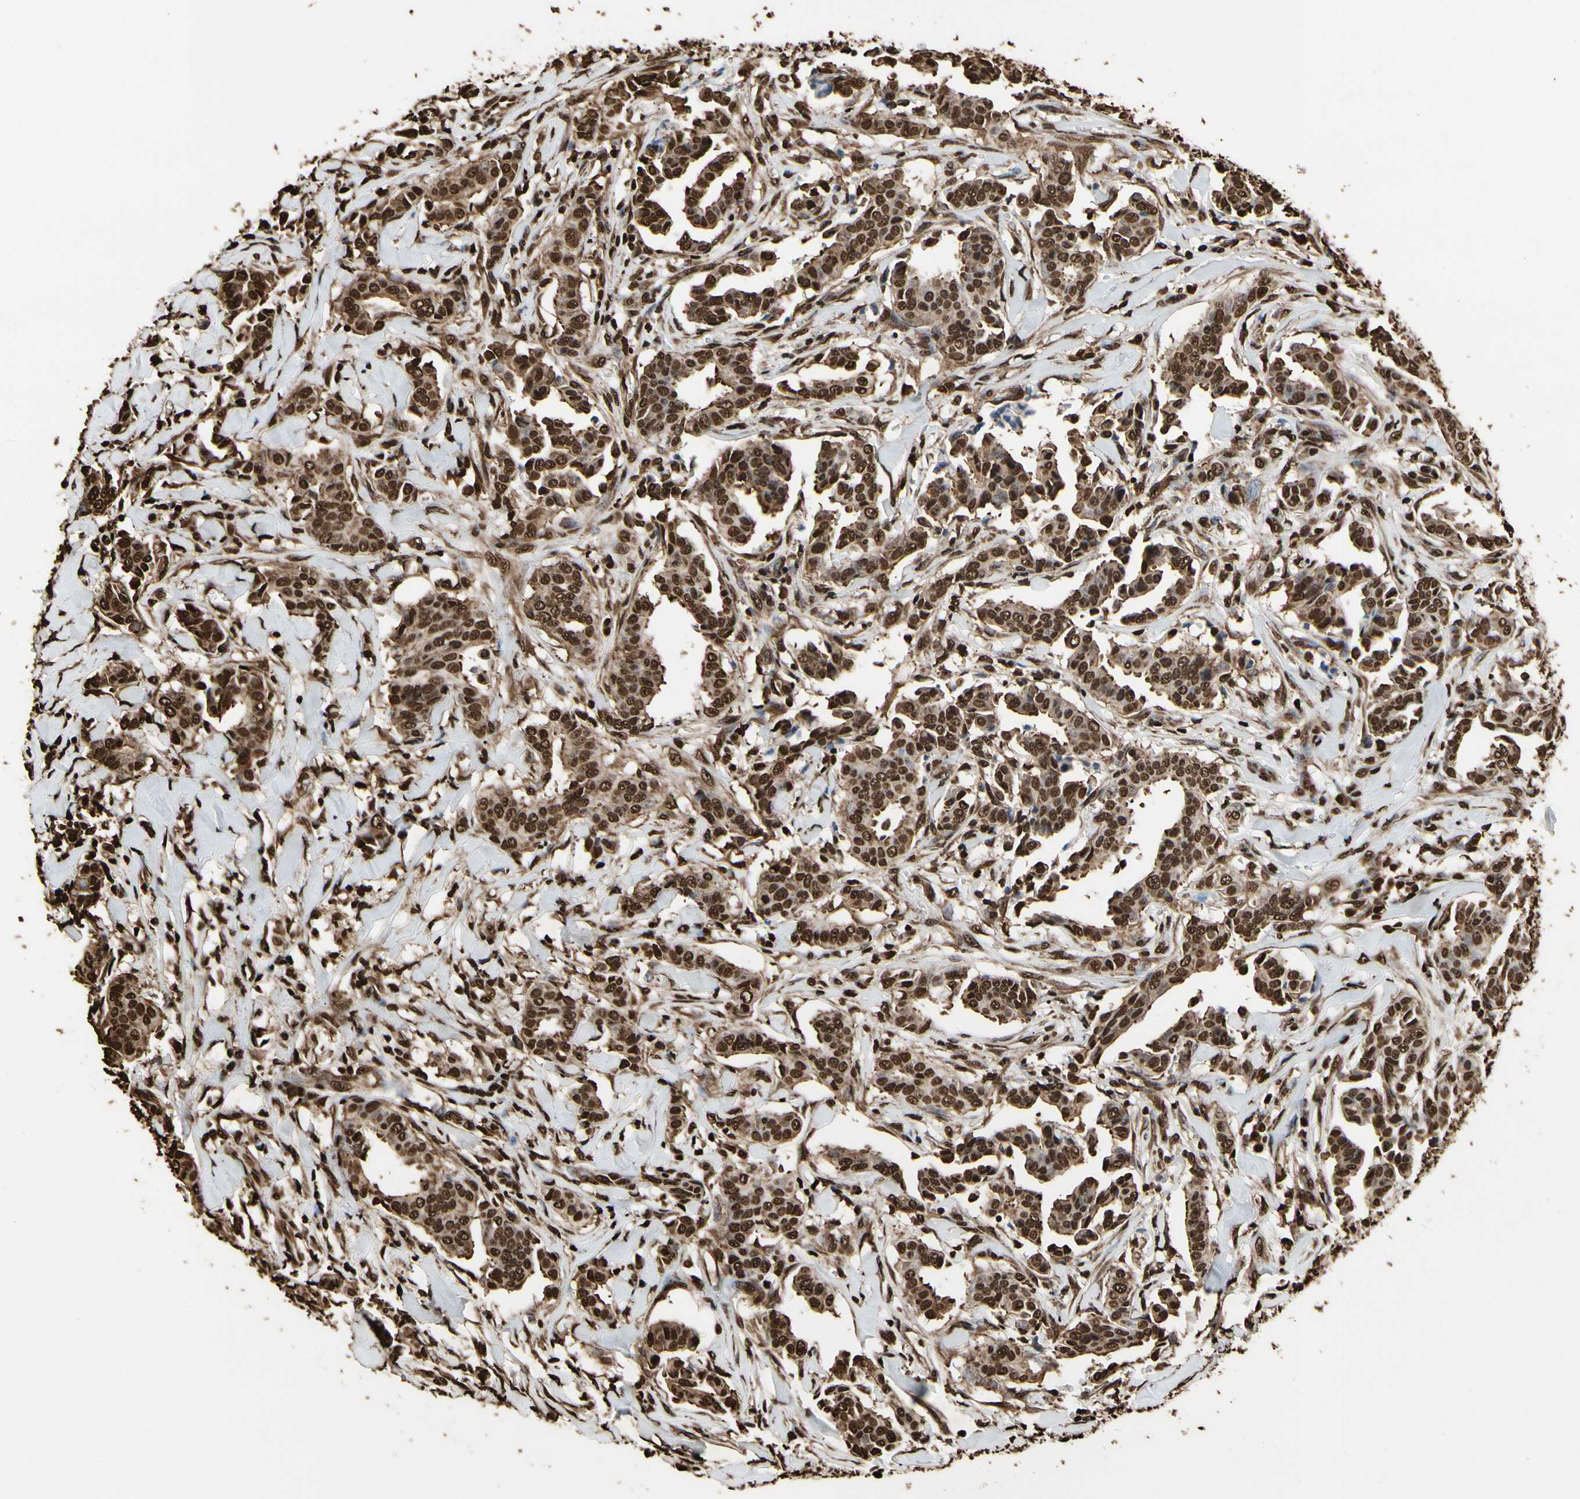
{"staining": {"intensity": "strong", "quantity": ">75%", "location": "cytoplasmic/membranous,nuclear"}, "tissue": "head and neck cancer", "cell_type": "Tumor cells", "image_type": "cancer", "snomed": [{"axis": "morphology", "description": "Adenocarcinoma, NOS"}, {"axis": "topography", "description": "Salivary gland"}, {"axis": "topography", "description": "Head-Neck"}], "caption": "Immunohistochemistry (DAB (3,3'-diaminobenzidine)) staining of head and neck cancer demonstrates strong cytoplasmic/membranous and nuclear protein positivity in about >75% of tumor cells.", "gene": "HNRNPK", "patient": {"sex": "female", "age": 59}}